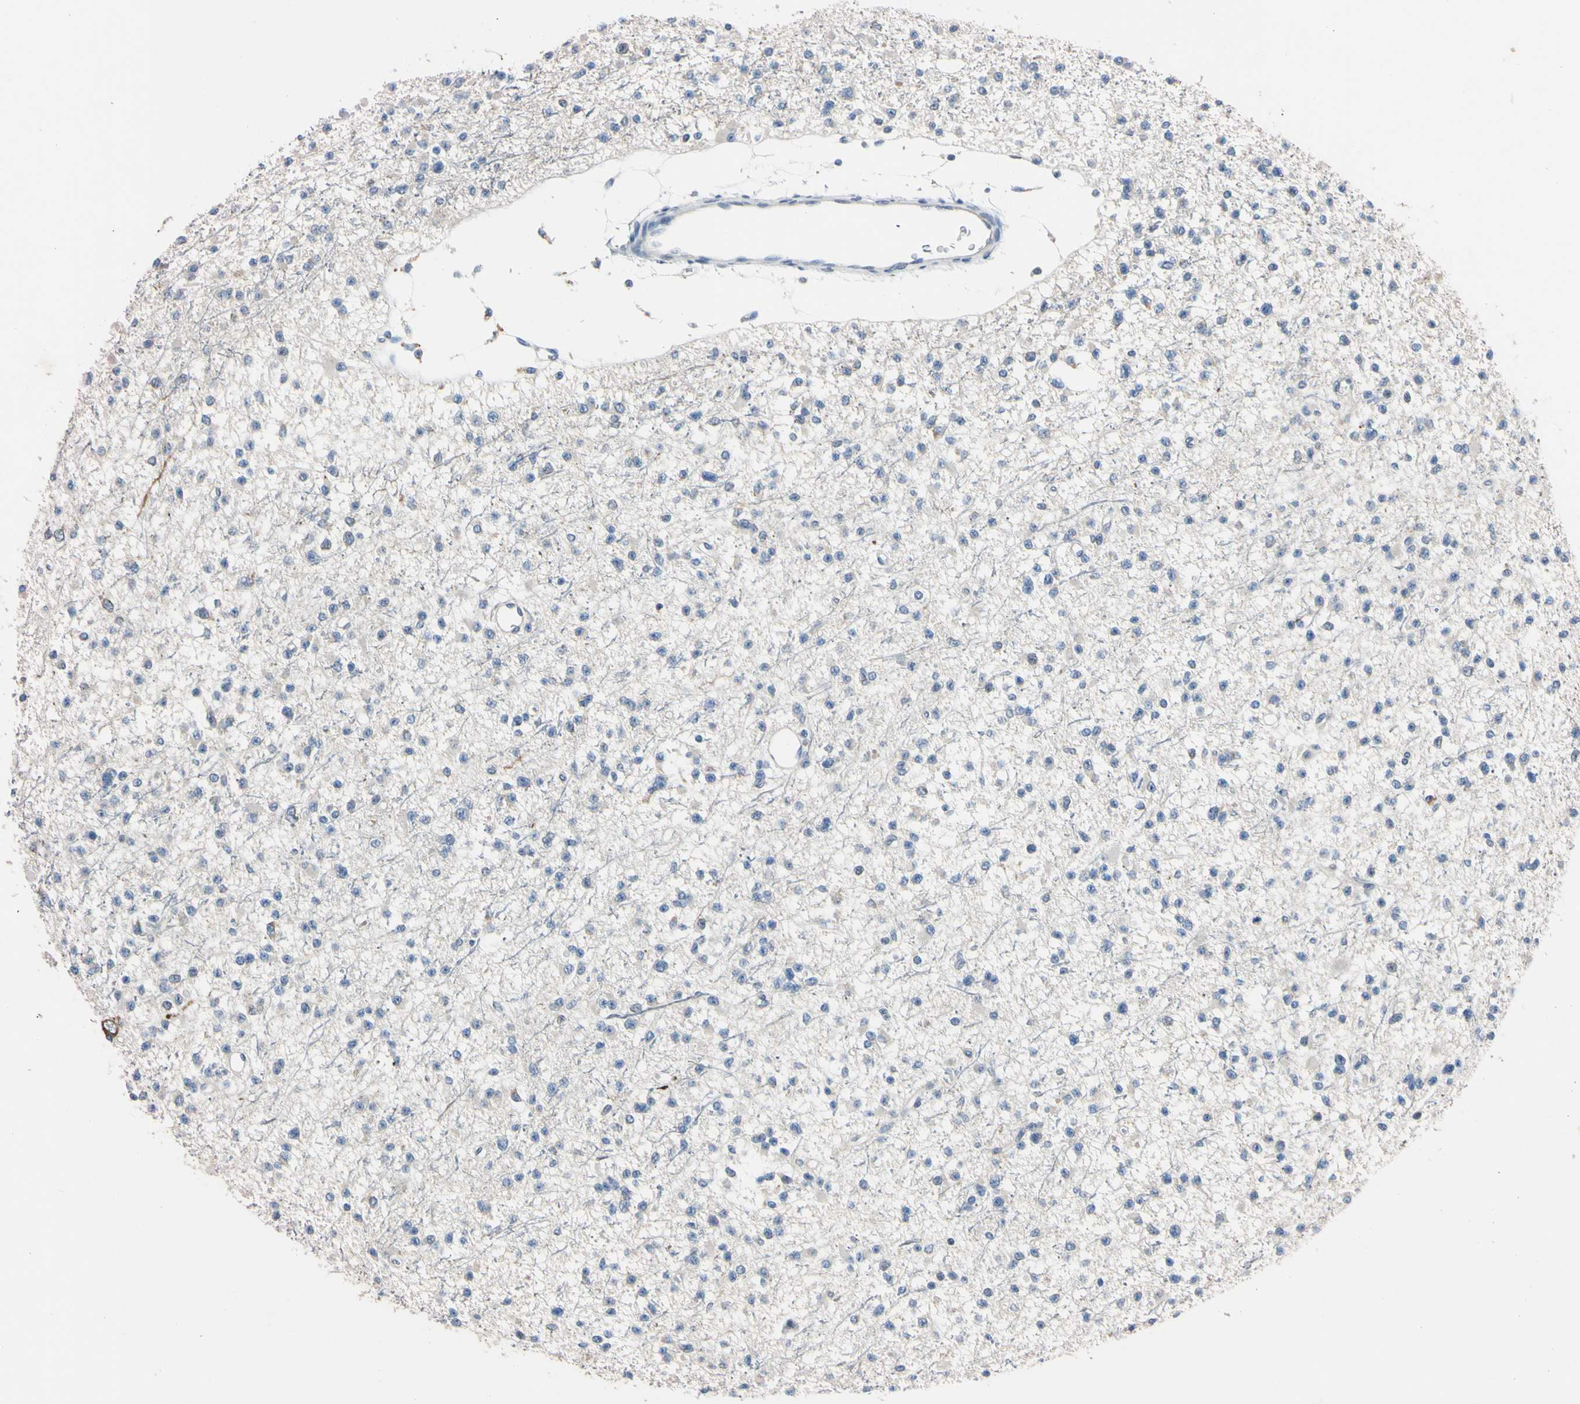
{"staining": {"intensity": "negative", "quantity": "none", "location": "none"}, "tissue": "glioma", "cell_type": "Tumor cells", "image_type": "cancer", "snomed": [{"axis": "morphology", "description": "Glioma, malignant, Low grade"}, {"axis": "topography", "description": "Brain"}], "caption": "IHC photomicrograph of human malignant low-grade glioma stained for a protein (brown), which reveals no expression in tumor cells.", "gene": "PNKD", "patient": {"sex": "female", "age": 22}}